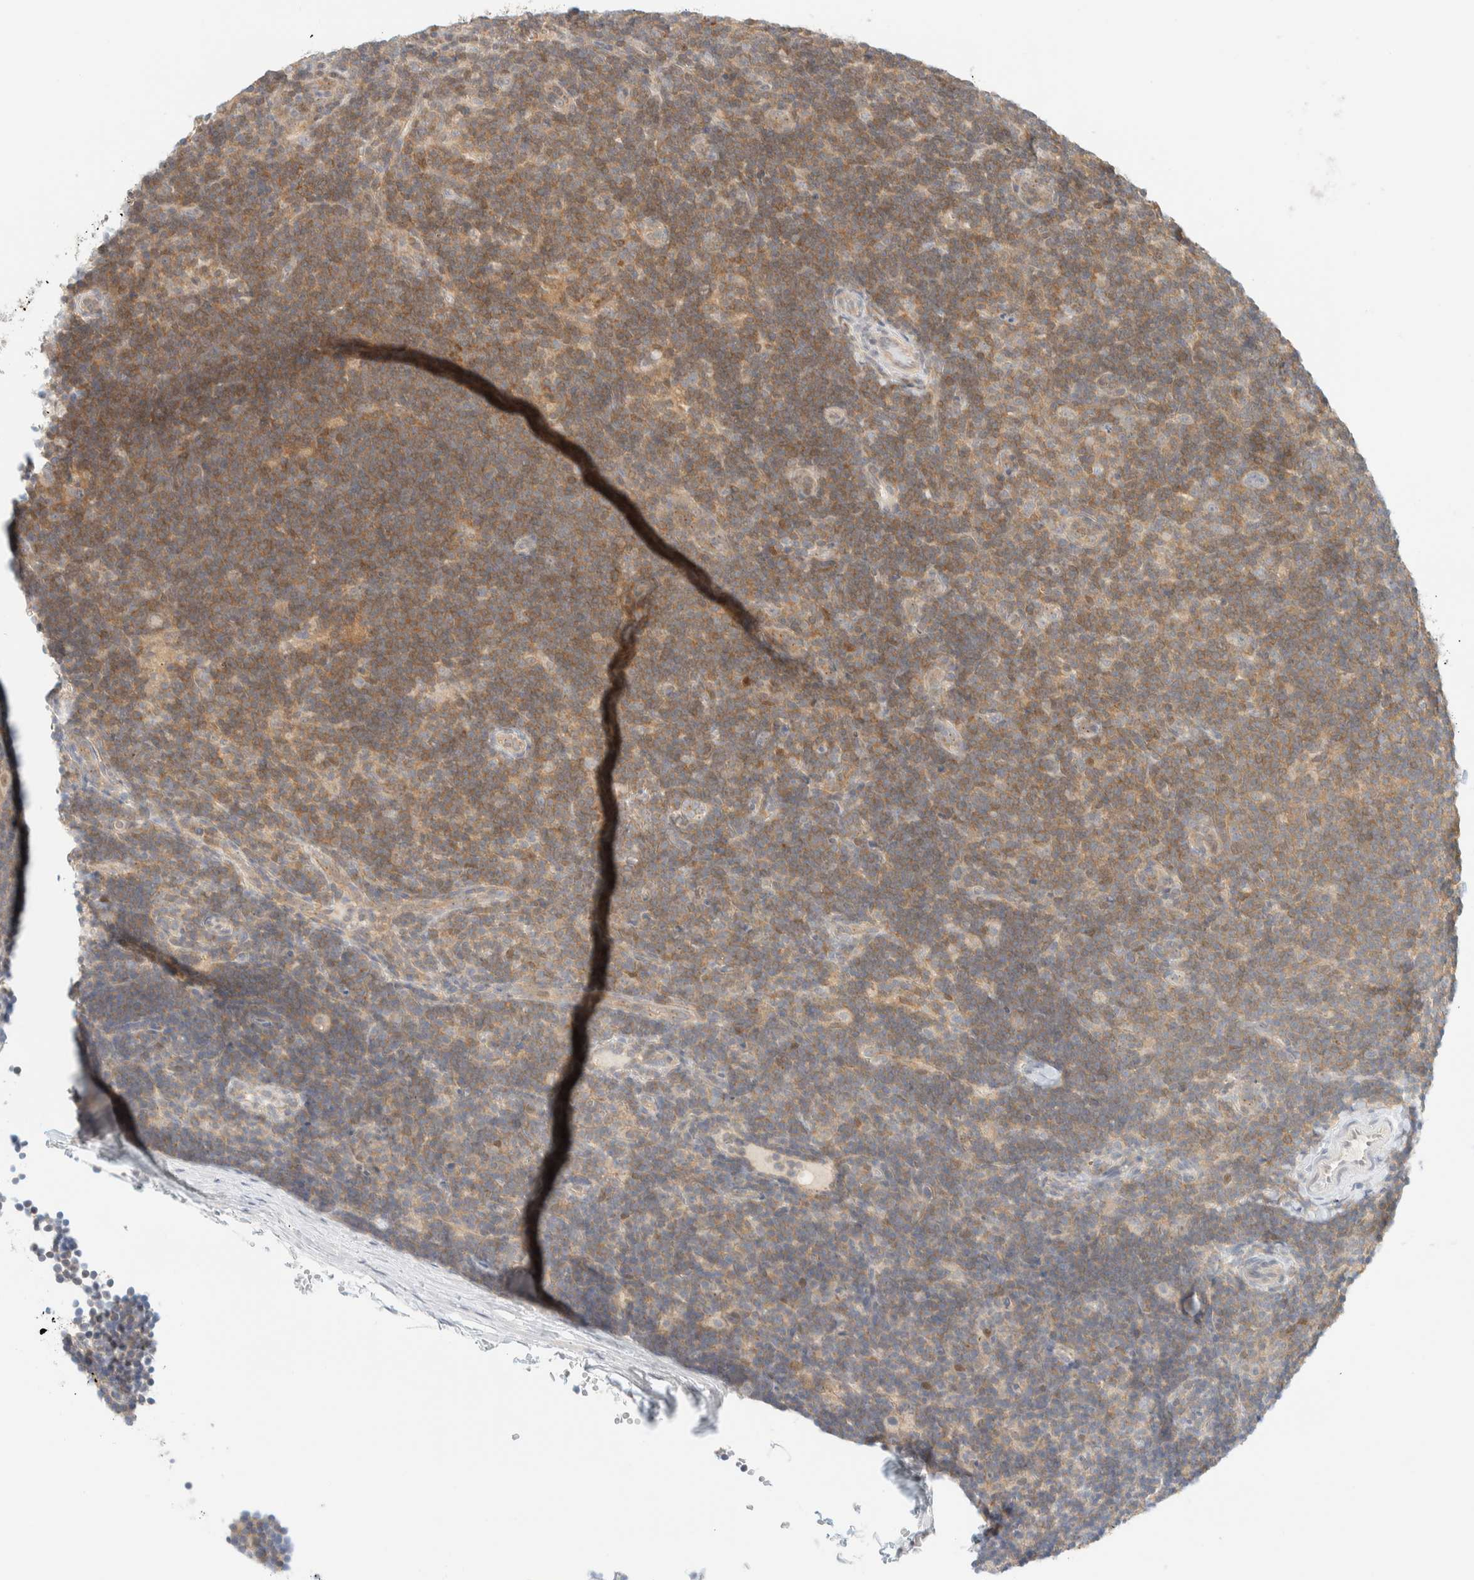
{"staining": {"intensity": "weak", "quantity": ">75%", "location": "cytoplasmic/membranous"}, "tissue": "lymphoma", "cell_type": "Tumor cells", "image_type": "cancer", "snomed": [{"axis": "morphology", "description": "Hodgkin's disease, NOS"}, {"axis": "topography", "description": "Lymph node"}], "caption": "Protein staining of Hodgkin's disease tissue exhibits weak cytoplasmic/membranous positivity in approximately >75% of tumor cells. Nuclei are stained in blue.", "gene": "PCYT2", "patient": {"sex": "female", "age": 57}}